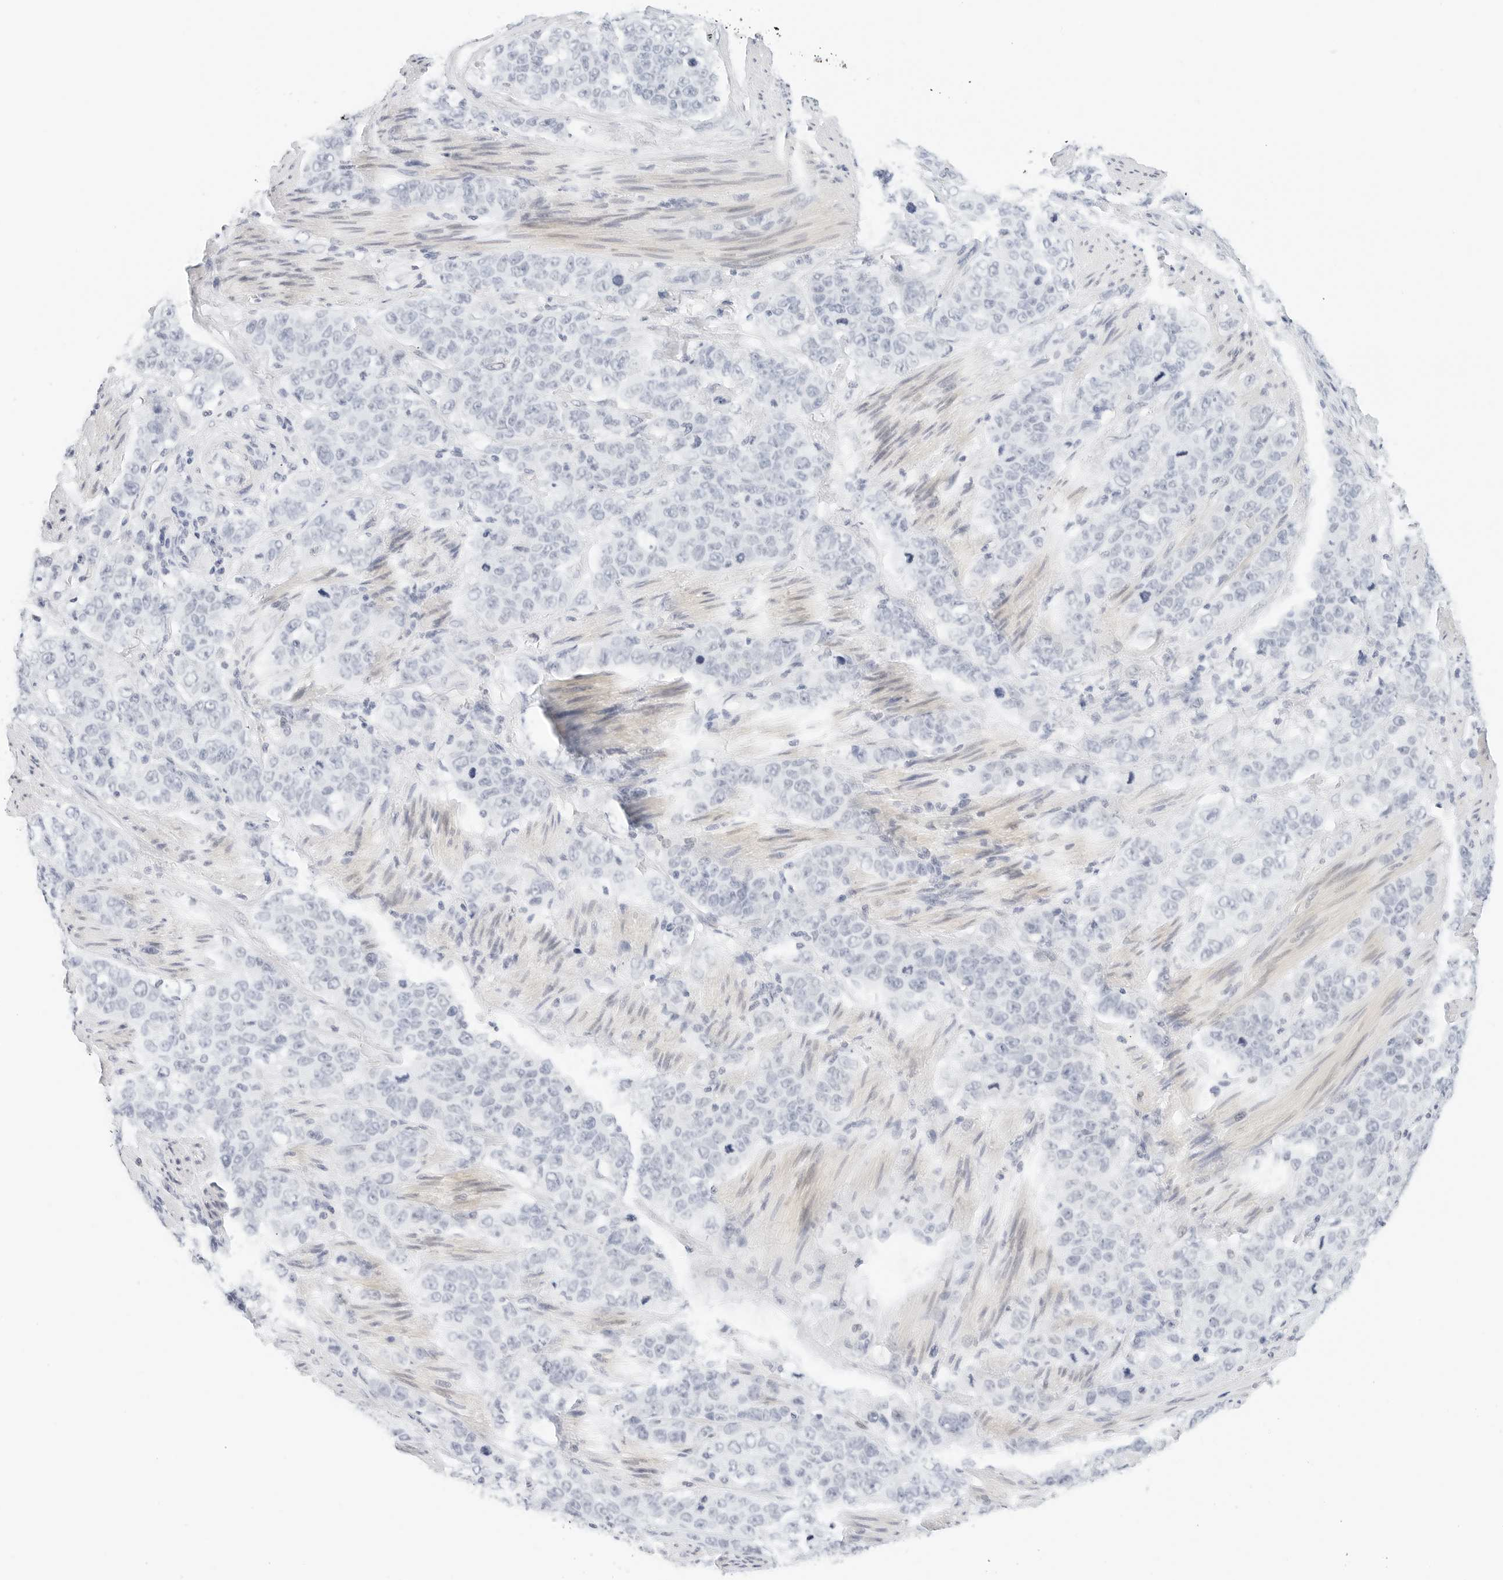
{"staining": {"intensity": "negative", "quantity": "none", "location": "none"}, "tissue": "stomach cancer", "cell_type": "Tumor cells", "image_type": "cancer", "snomed": [{"axis": "morphology", "description": "Adenocarcinoma, NOS"}, {"axis": "topography", "description": "Stomach"}], "caption": "This photomicrograph is of adenocarcinoma (stomach) stained with immunohistochemistry to label a protein in brown with the nuclei are counter-stained blue. There is no expression in tumor cells.", "gene": "CD22", "patient": {"sex": "male", "age": 48}}